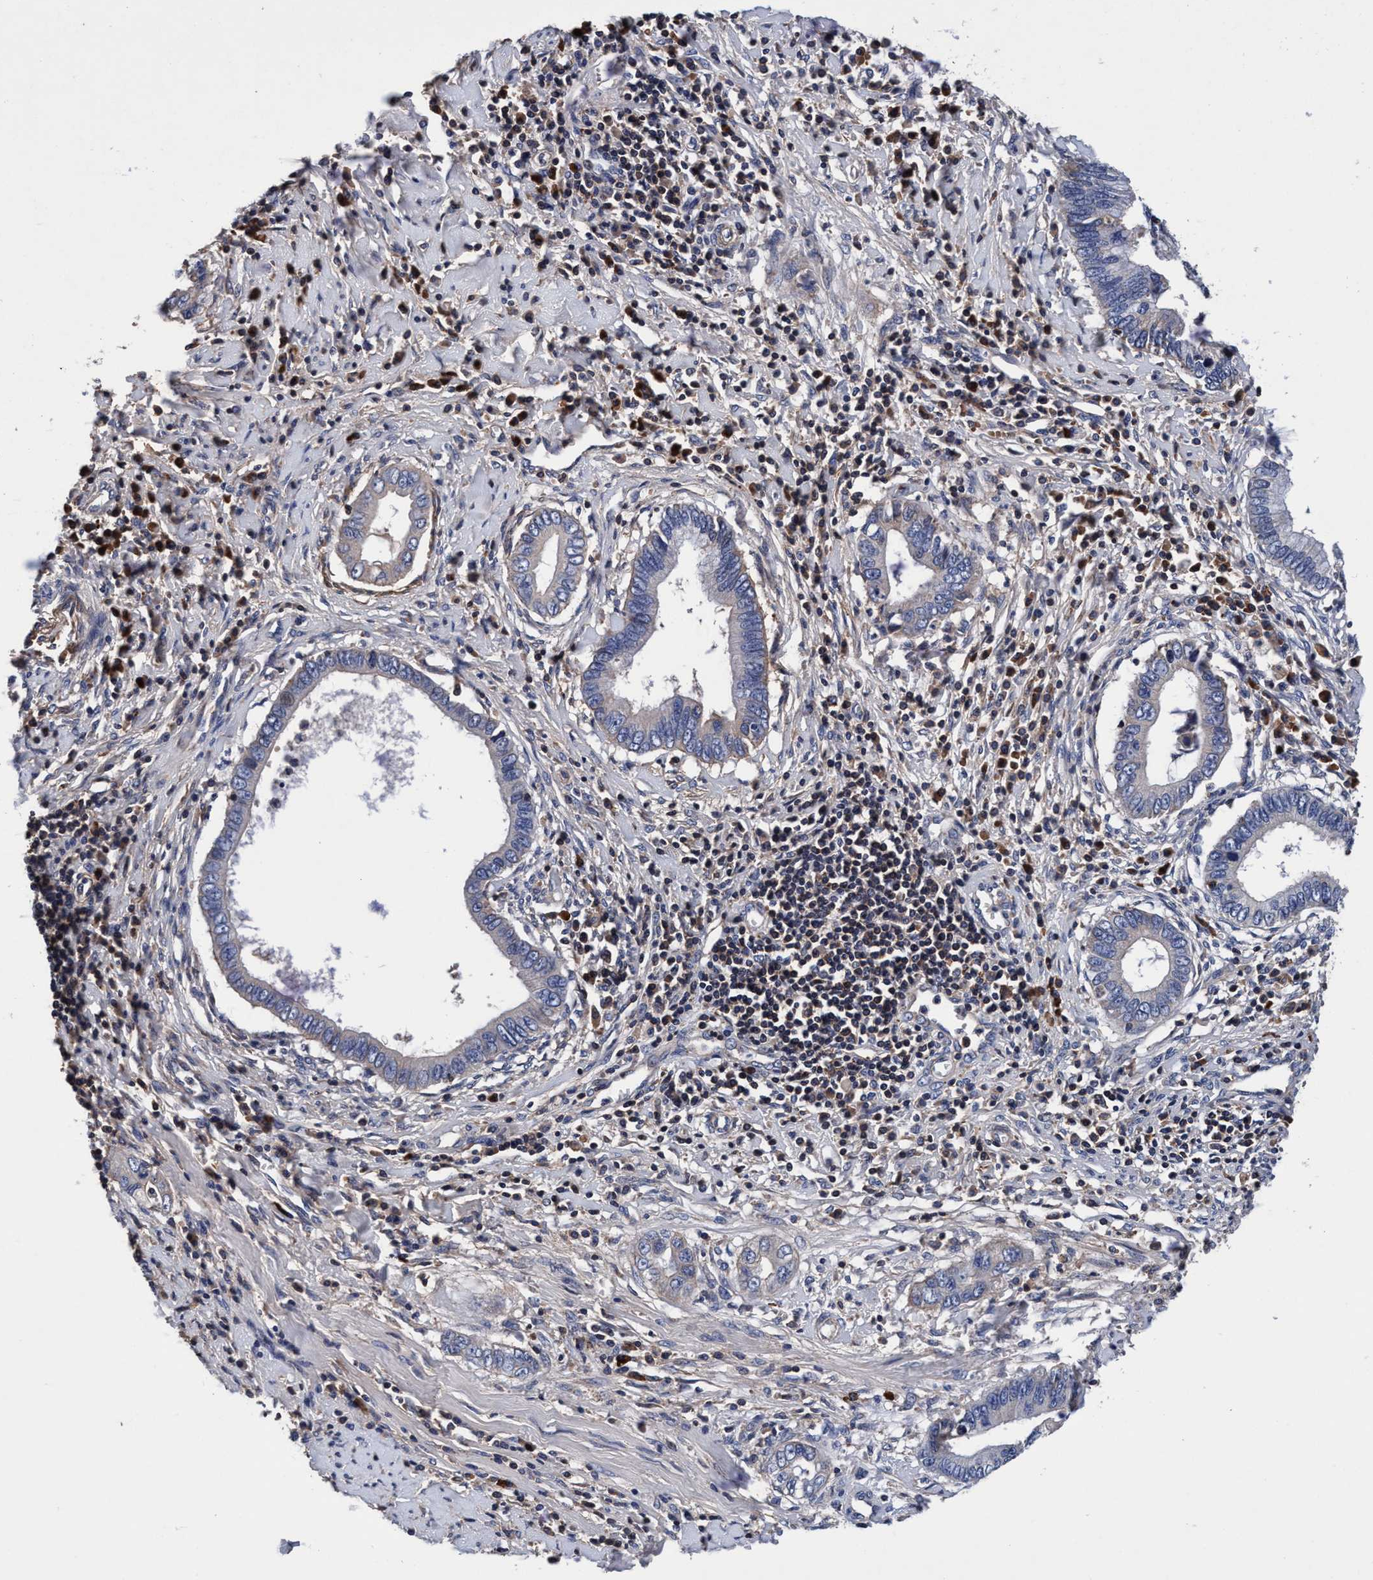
{"staining": {"intensity": "negative", "quantity": "none", "location": "none"}, "tissue": "cervical cancer", "cell_type": "Tumor cells", "image_type": "cancer", "snomed": [{"axis": "morphology", "description": "Adenocarcinoma, NOS"}, {"axis": "topography", "description": "Cervix"}], "caption": "Human cervical adenocarcinoma stained for a protein using immunohistochemistry (IHC) displays no staining in tumor cells.", "gene": "RNF208", "patient": {"sex": "female", "age": 44}}